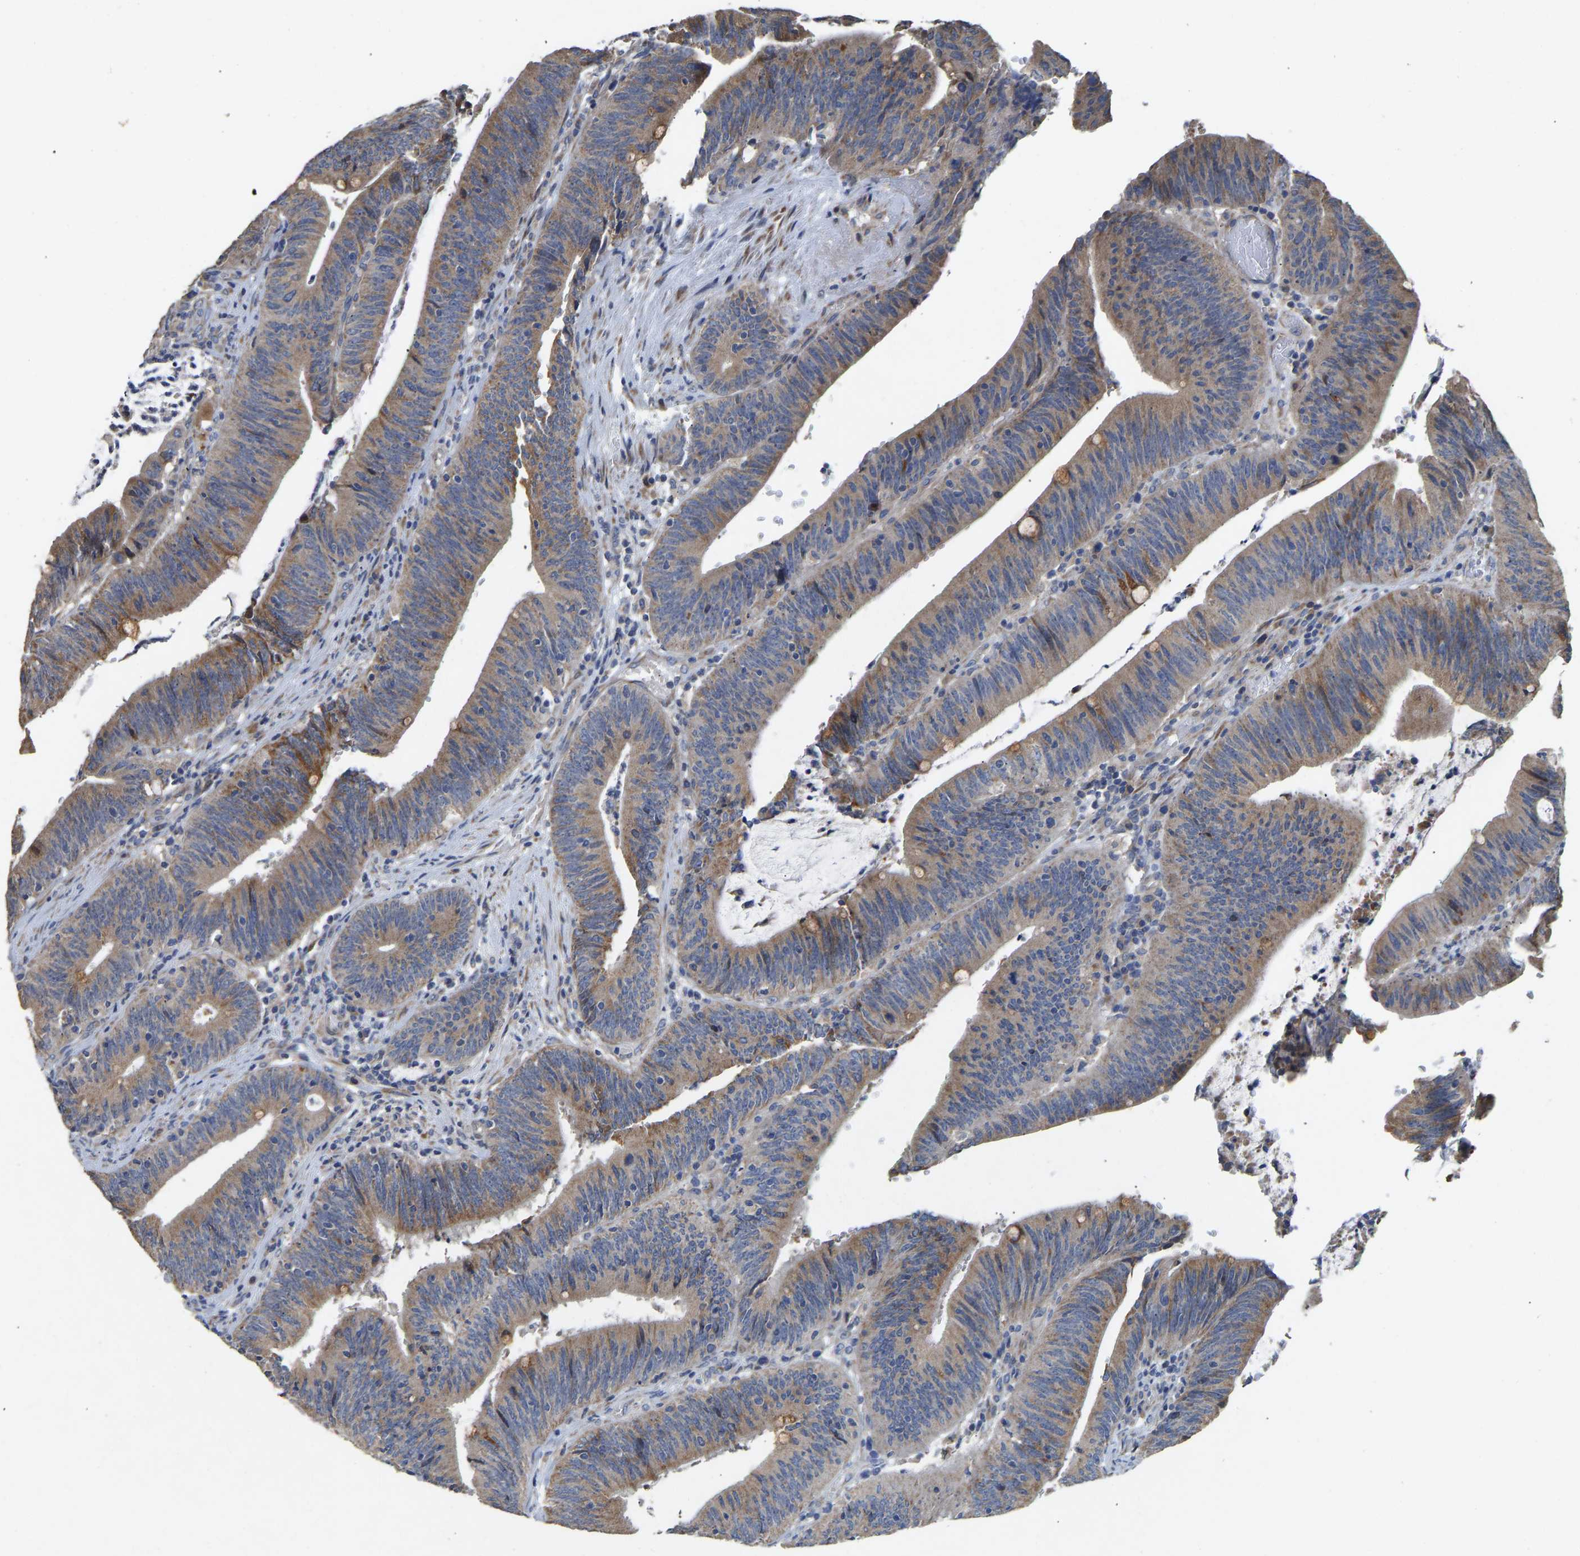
{"staining": {"intensity": "moderate", "quantity": ">75%", "location": "cytoplasmic/membranous"}, "tissue": "colorectal cancer", "cell_type": "Tumor cells", "image_type": "cancer", "snomed": [{"axis": "morphology", "description": "Normal tissue, NOS"}, {"axis": "morphology", "description": "Adenocarcinoma, NOS"}, {"axis": "topography", "description": "Rectum"}], "caption": "Moderate cytoplasmic/membranous protein staining is identified in approximately >75% of tumor cells in colorectal cancer.", "gene": "TMEM150A", "patient": {"sex": "female", "age": 66}}